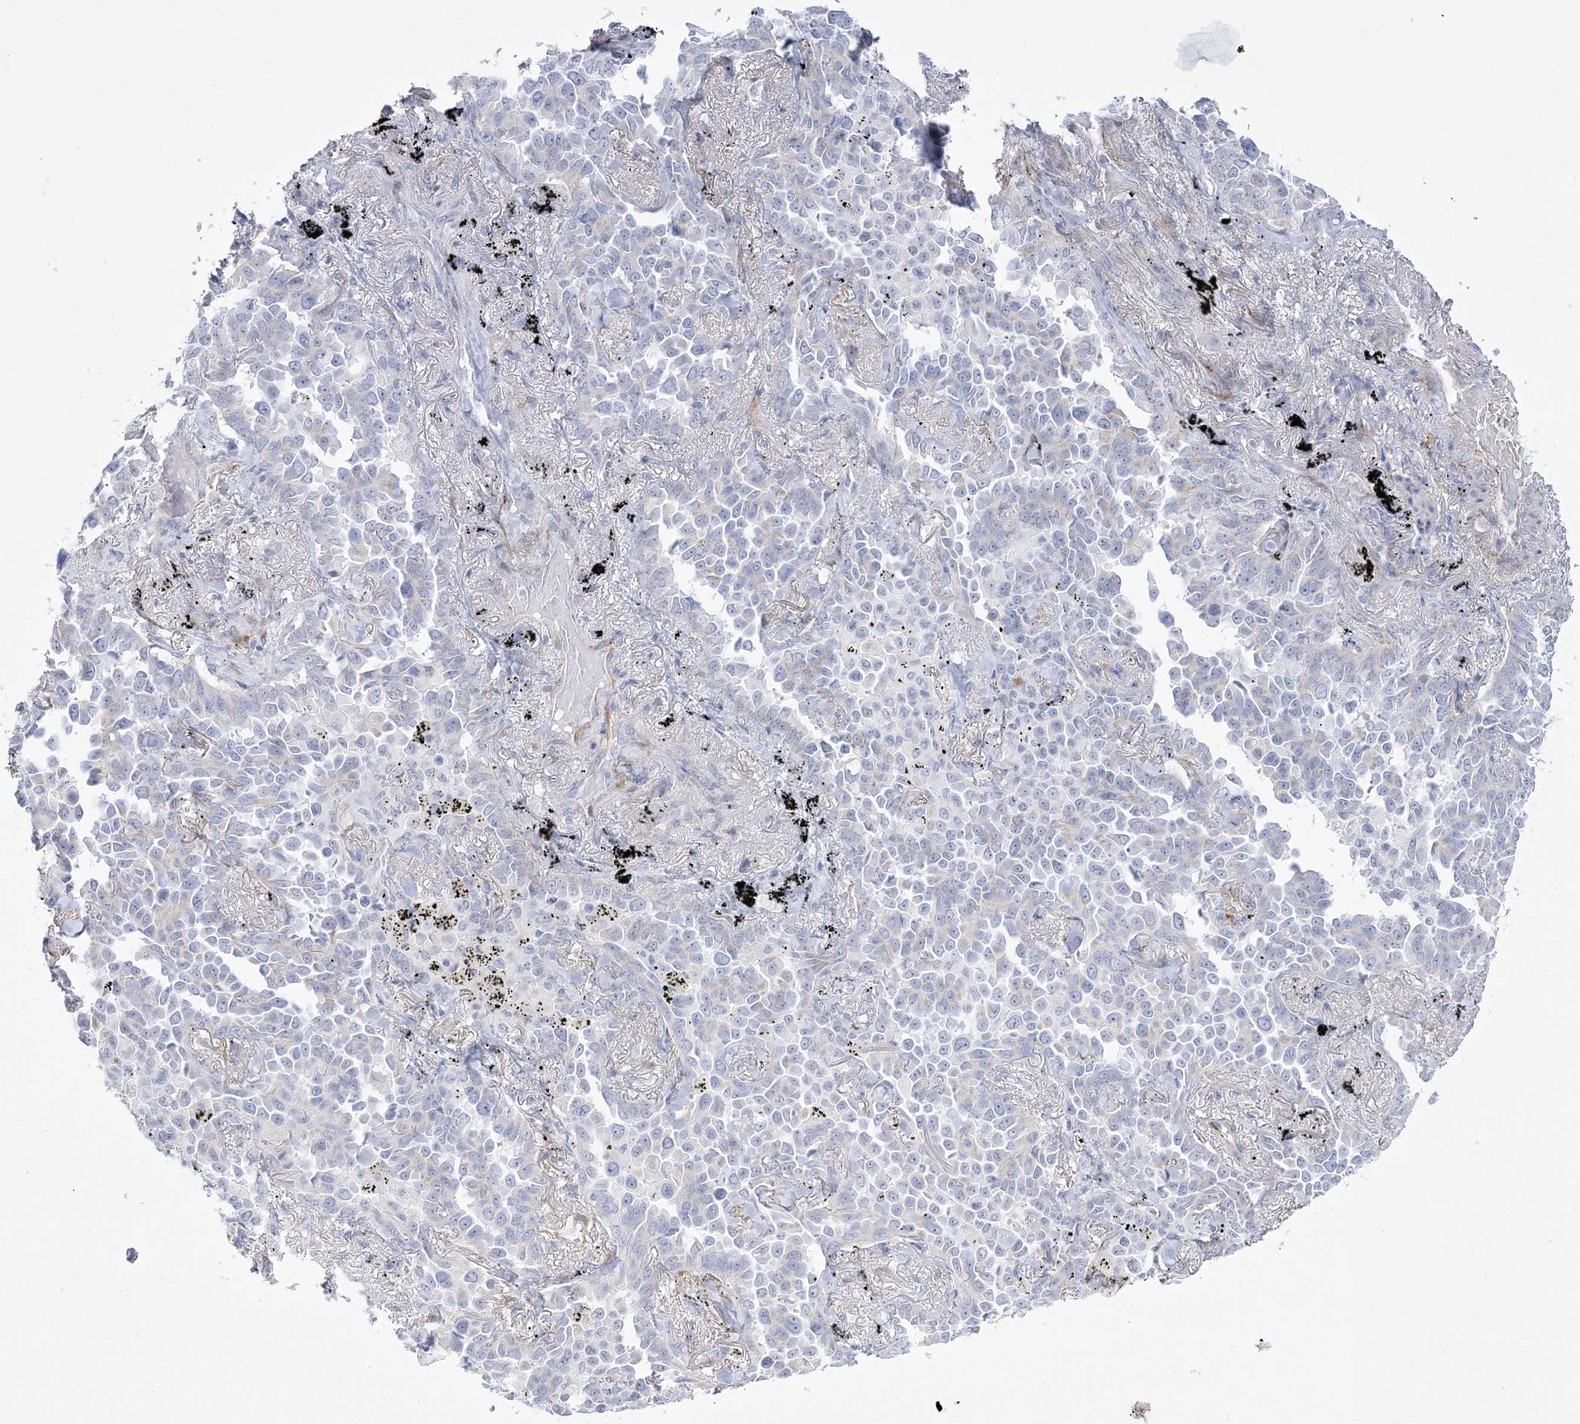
{"staining": {"intensity": "negative", "quantity": "none", "location": "none"}, "tissue": "lung cancer", "cell_type": "Tumor cells", "image_type": "cancer", "snomed": [{"axis": "morphology", "description": "Adenocarcinoma, NOS"}, {"axis": "topography", "description": "Lung"}], "caption": "An immunohistochemistry micrograph of lung cancer (adenocarcinoma) is shown. There is no staining in tumor cells of lung cancer (adenocarcinoma).", "gene": "WDR27", "patient": {"sex": "female", "age": 67}}